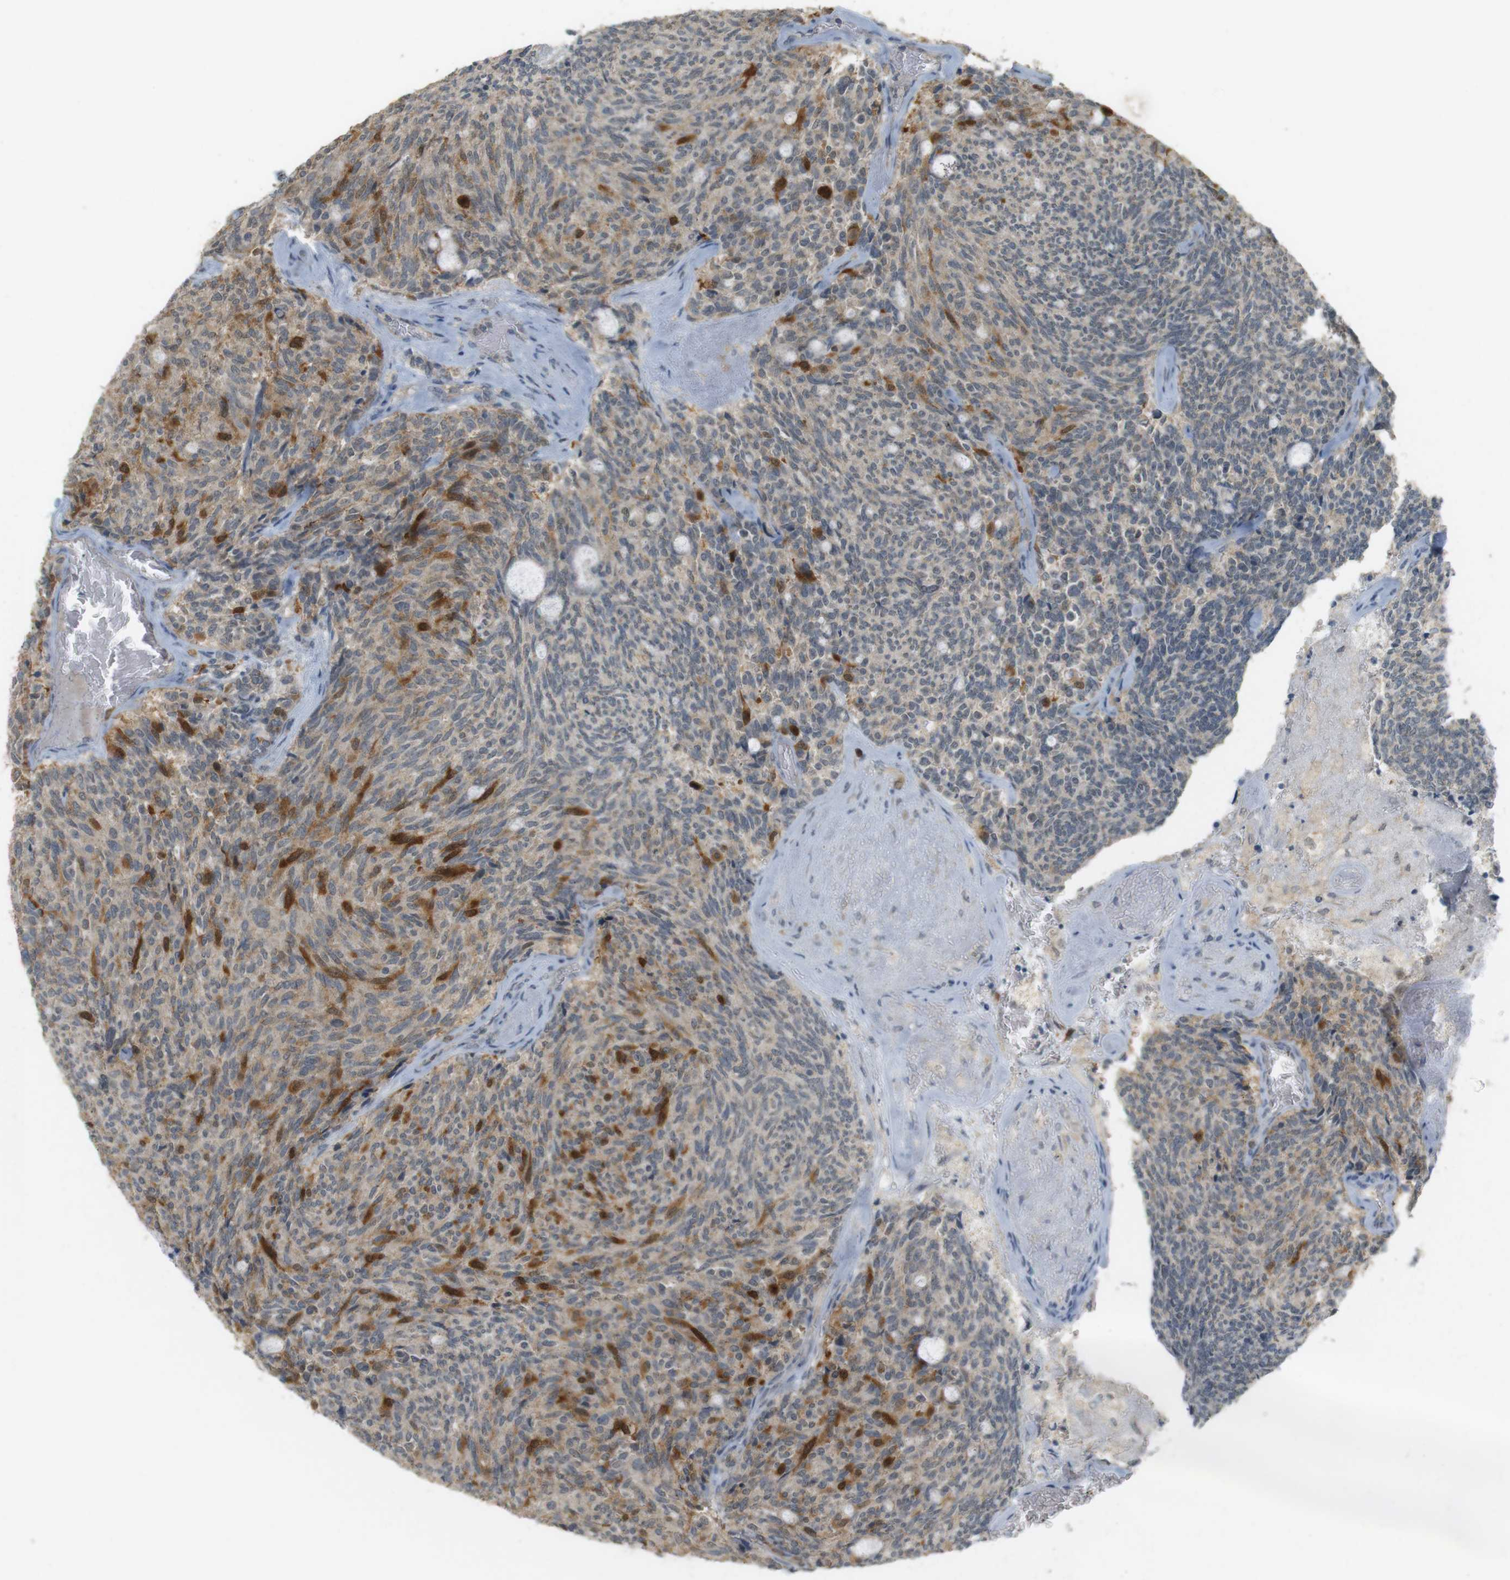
{"staining": {"intensity": "strong", "quantity": "<25%", "location": "cytoplasmic/membranous"}, "tissue": "carcinoid", "cell_type": "Tumor cells", "image_type": "cancer", "snomed": [{"axis": "morphology", "description": "Carcinoid, malignant, NOS"}, {"axis": "topography", "description": "Pancreas"}], "caption": "An immunohistochemistry micrograph of tumor tissue is shown. Protein staining in brown labels strong cytoplasmic/membranous positivity in malignant carcinoid within tumor cells. (Brightfield microscopy of DAB IHC at high magnification).", "gene": "TTK", "patient": {"sex": "female", "age": 54}}